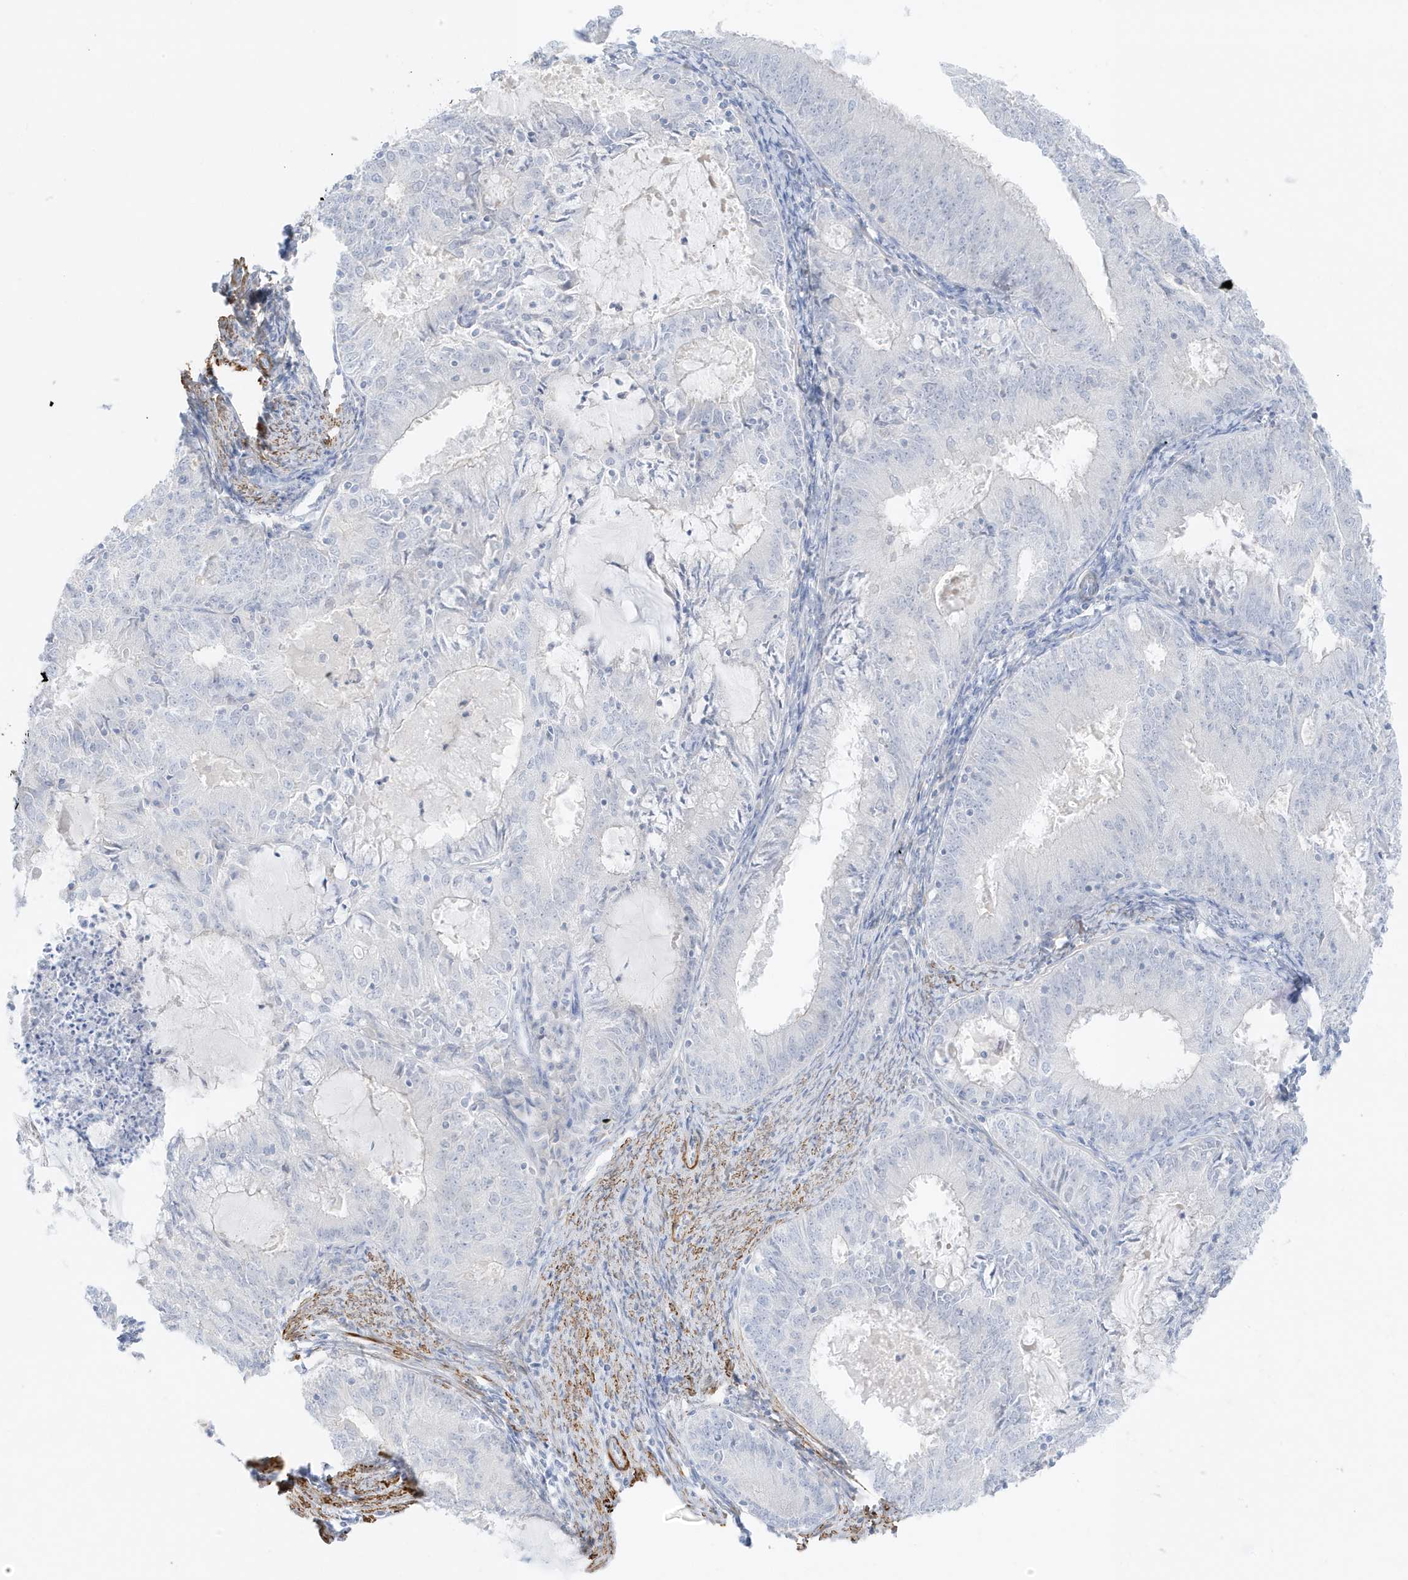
{"staining": {"intensity": "negative", "quantity": "none", "location": "none"}, "tissue": "endometrial cancer", "cell_type": "Tumor cells", "image_type": "cancer", "snomed": [{"axis": "morphology", "description": "Adenocarcinoma, NOS"}, {"axis": "topography", "description": "Endometrium"}], "caption": "This histopathology image is of endometrial cancer (adenocarcinoma) stained with IHC to label a protein in brown with the nuclei are counter-stained blue. There is no positivity in tumor cells. (DAB immunohistochemistry visualized using brightfield microscopy, high magnification).", "gene": "SLC22A13", "patient": {"sex": "female", "age": 57}}